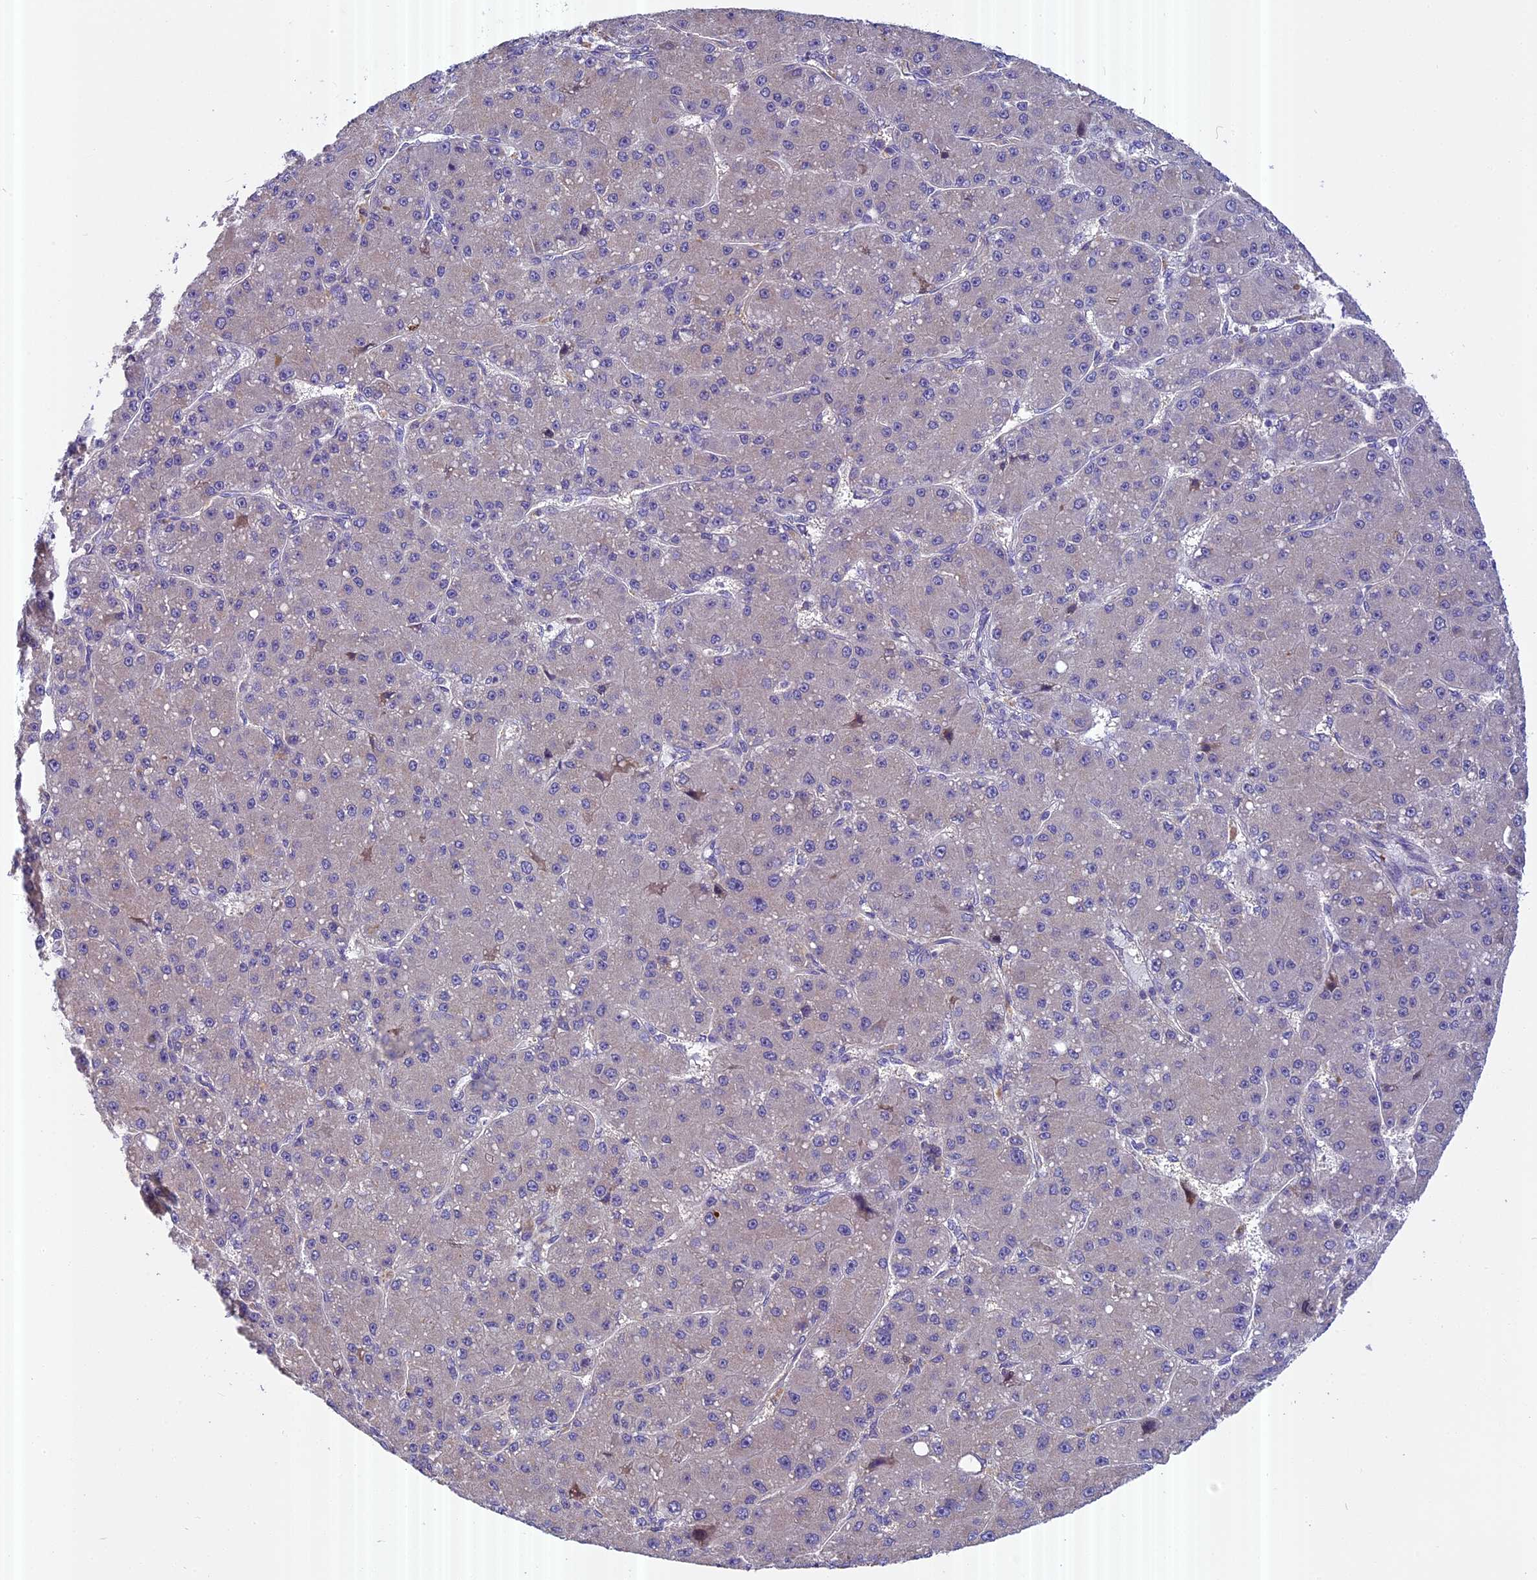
{"staining": {"intensity": "negative", "quantity": "none", "location": "none"}, "tissue": "liver cancer", "cell_type": "Tumor cells", "image_type": "cancer", "snomed": [{"axis": "morphology", "description": "Carcinoma, Hepatocellular, NOS"}, {"axis": "topography", "description": "Liver"}], "caption": "Tumor cells show no significant protein positivity in liver cancer. (Brightfield microscopy of DAB (3,3'-diaminobenzidine) immunohistochemistry at high magnification).", "gene": "FAM98C", "patient": {"sex": "male", "age": 67}}